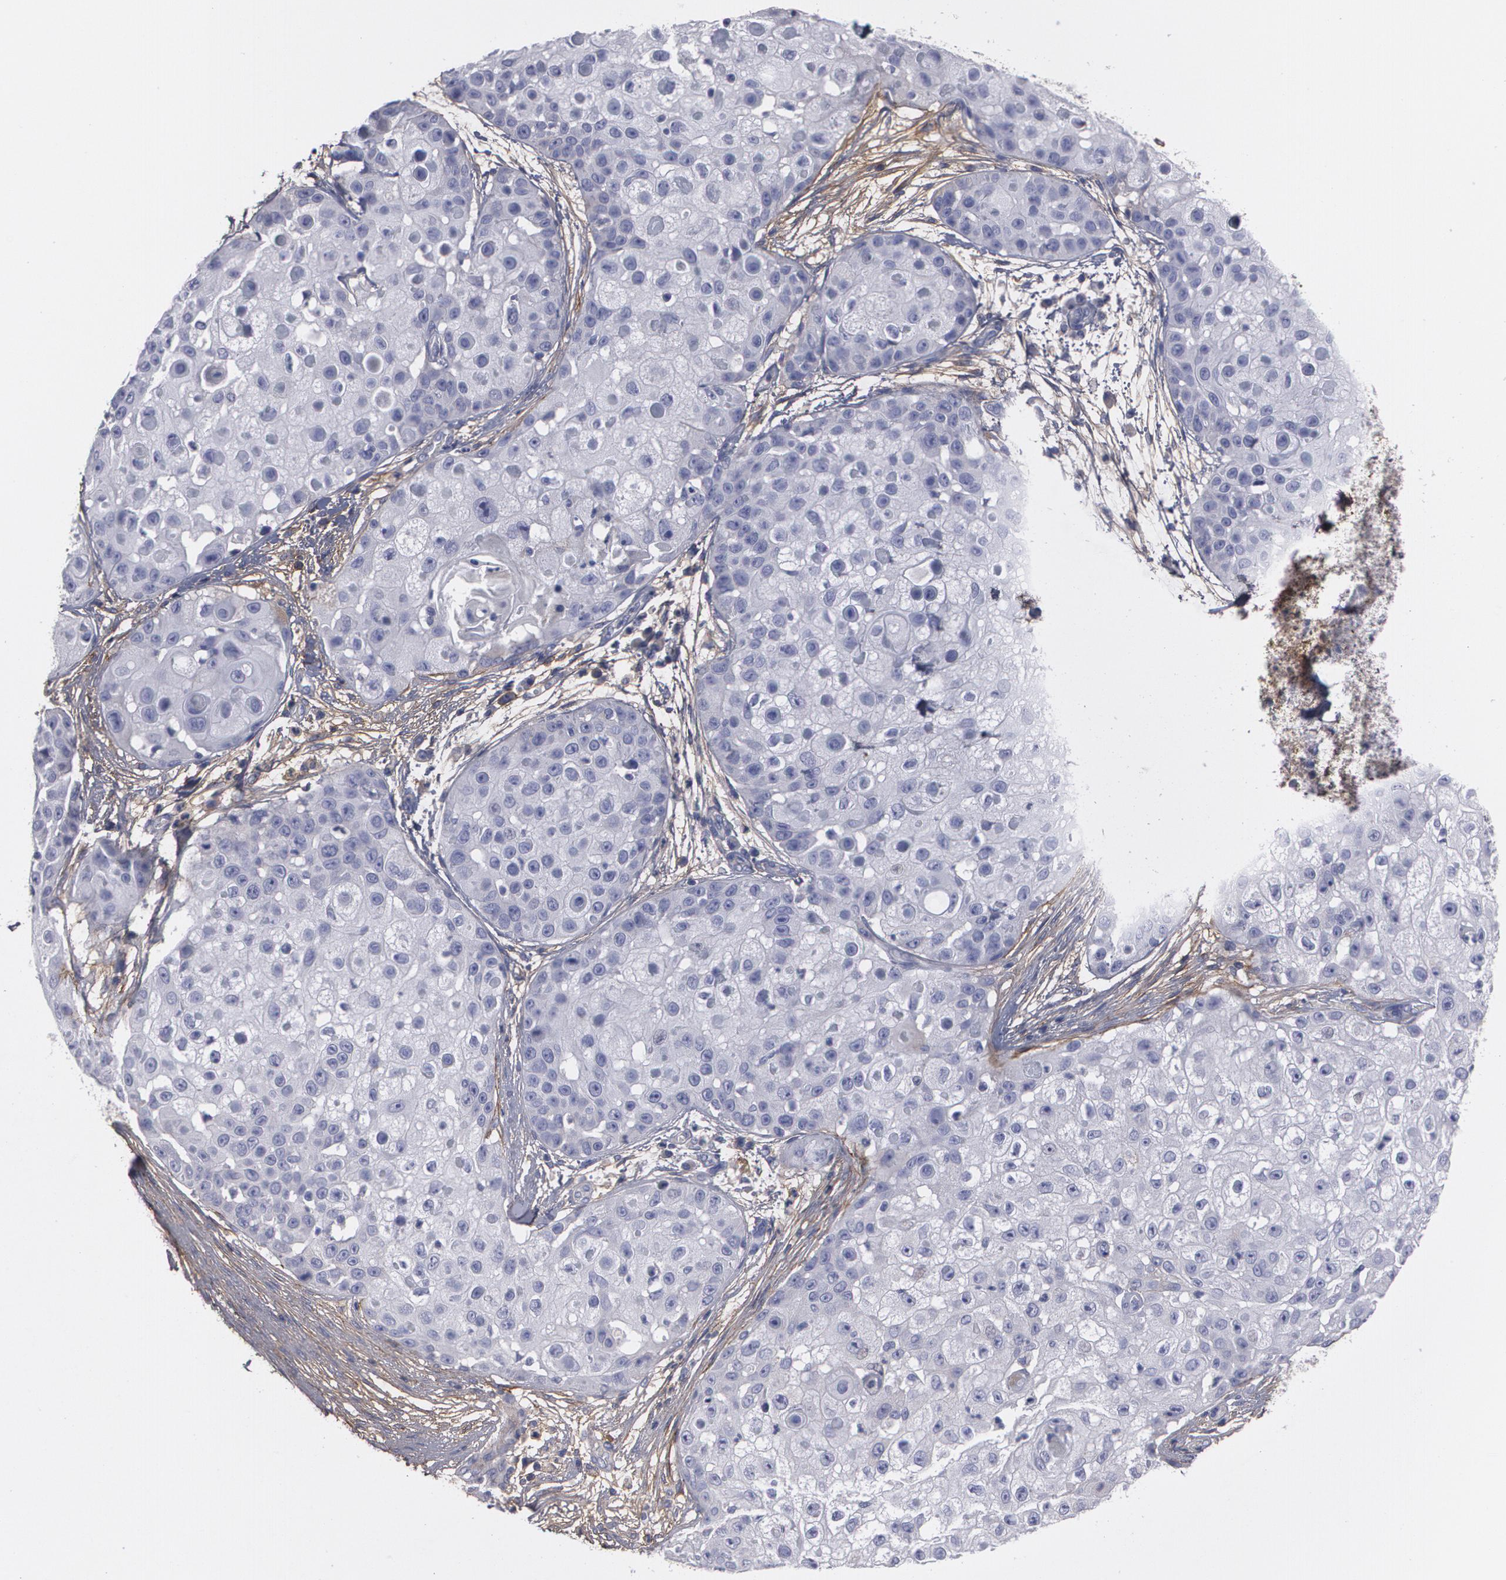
{"staining": {"intensity": "negative", "quantity": "none", "location": "none"}, "tissue": "skin cancer", "cell_type": "Tumor cells", "image_type": "cancer", "snomed": [{"axis": "morphology", "description": "Squamous cell carcinoma, NOS"}, {"axis": "topography", "description": "Skin"}], "caption": "This is an immunohistochemistry image of squamous cell carcinoma (skin). There is no positivity in tumor cells.", "gene": "FBLN1", "patient": {"sex": "female", "age": 57}}